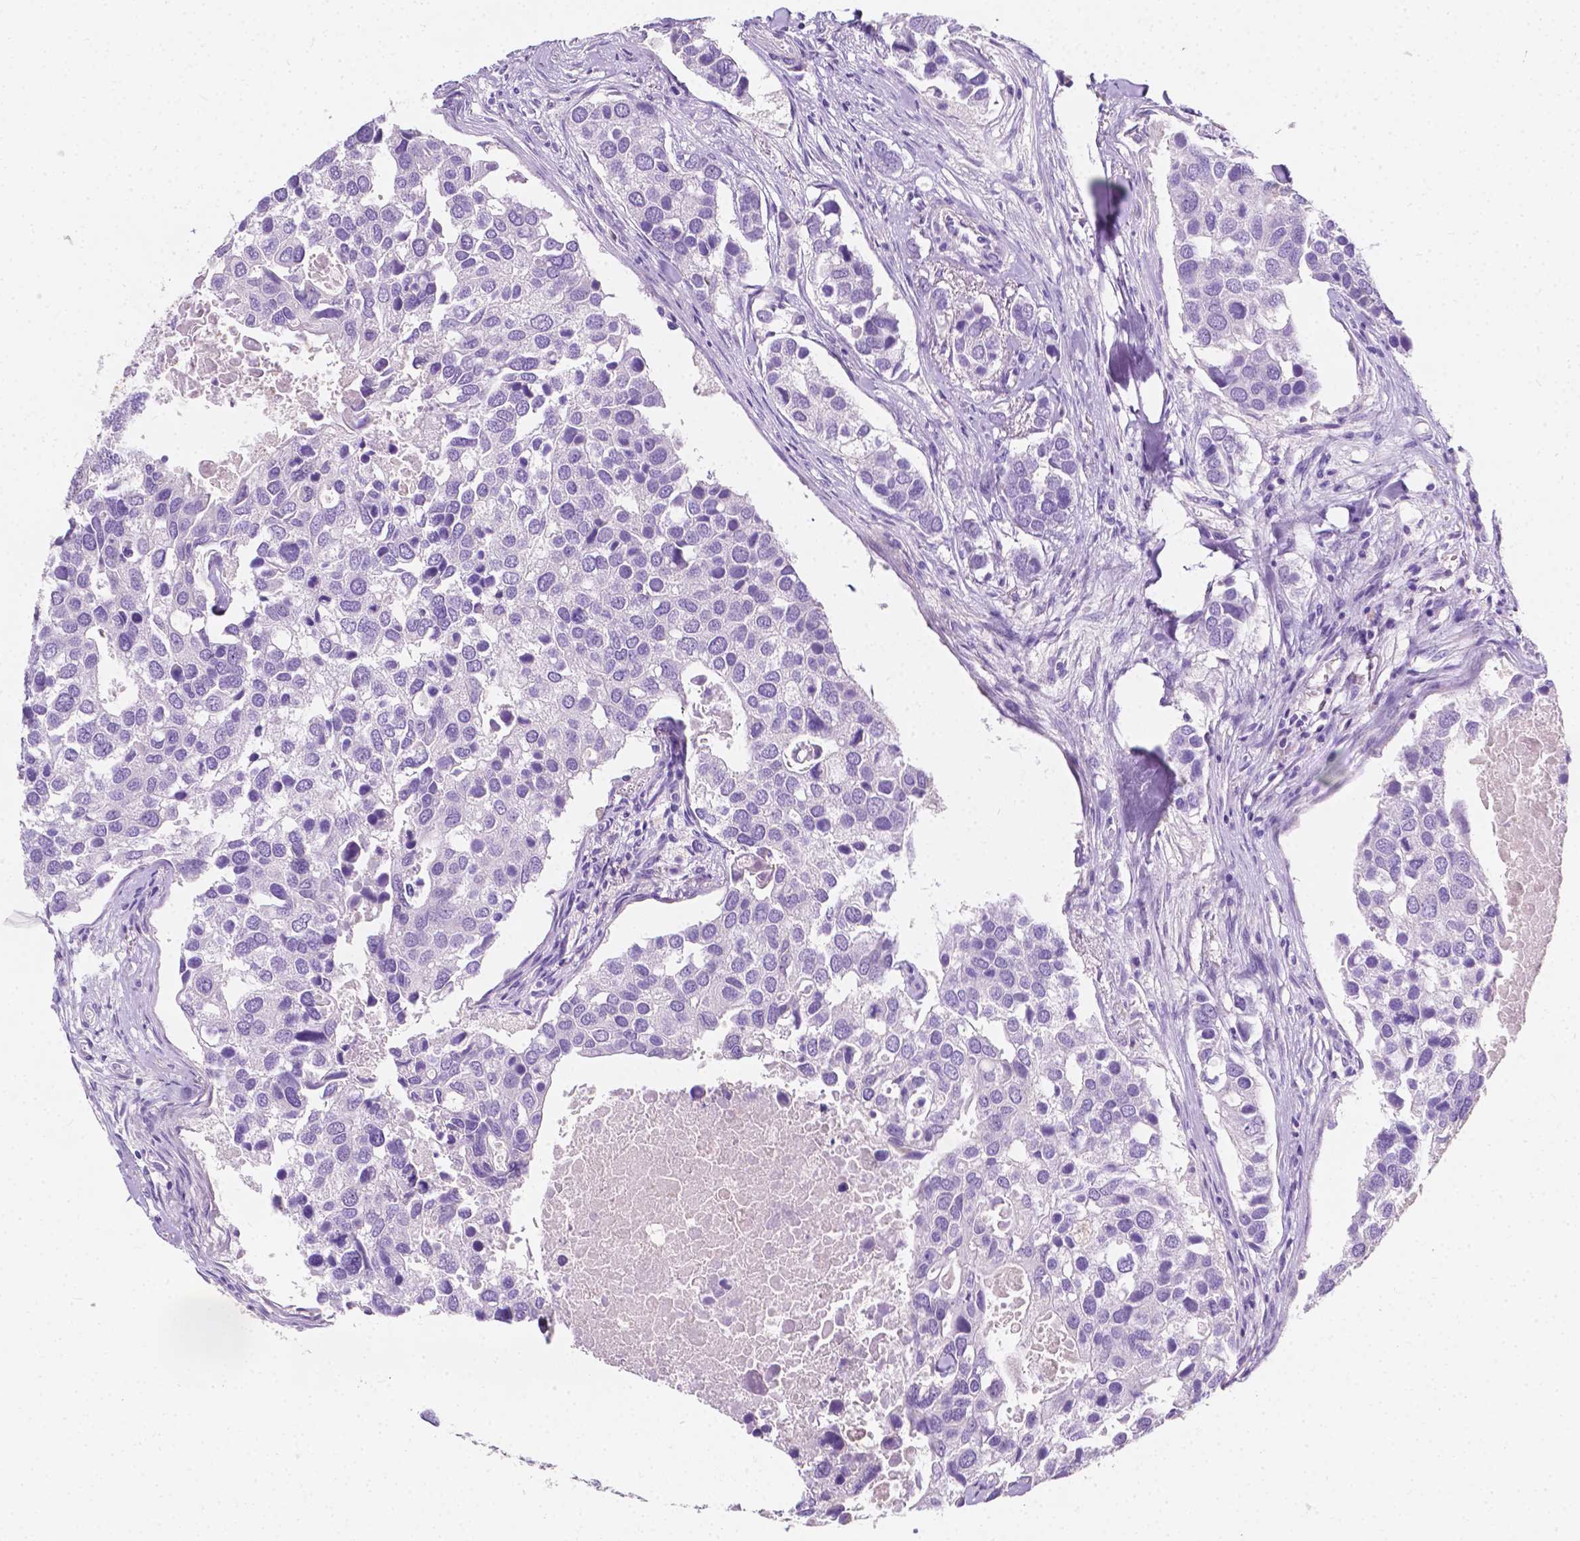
{"staining": {"intensity": "negative", "quantity": "none", "location": "none"}, "tissue": "breast cancer", "cell_type": "Tumor cells", "image_type": "cancer", "snomed": [{"axis": "morphology", "description": "Duct carcinoma"}, {"axis": "topography", "description": "Breast"}], "caption": "Micrograph shows no significant protein expression in tumor cells of breast infiltrating ductal carcinoma.", "gene": "GNAO1", "patient": {"sex": "female", "age": 83}}